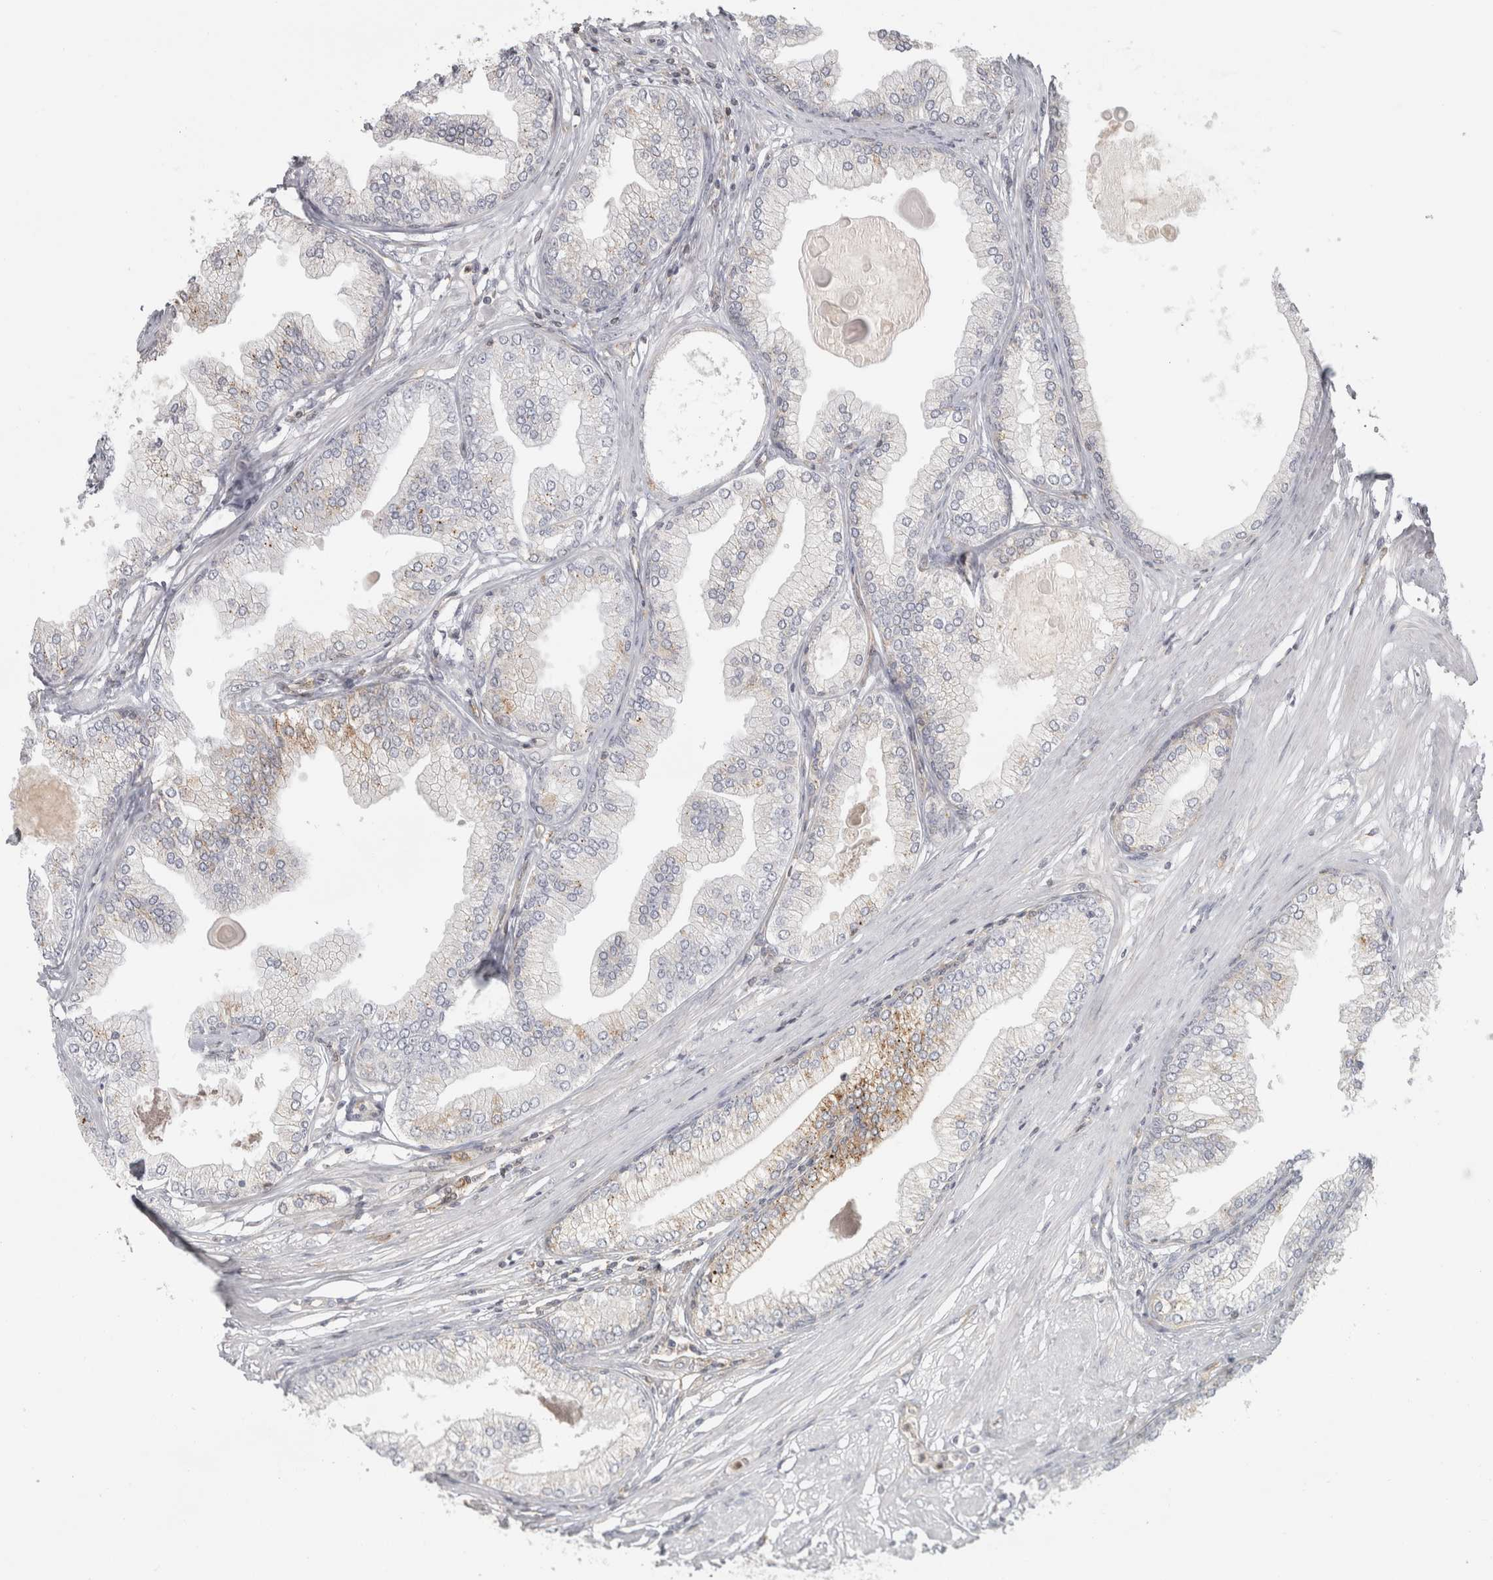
{"staining": {"intensity": "negative", "quantity": "none", "location": "none"}, "tissue": "prostate cancer", "cell_type": "Tumor cells", "image_type": "cancer", "snomed": [{"axis": "morphology", "description": "Adenocarcinoma, Low grade"}, {"axis": "topography", "description": "Prostate"}], "caption": "The histopathology image displays no significant expression in tumor cells of adenocarcinoma (low-grade) (prostate). (DAB immunohistochemistry (IHC), high magnification).", "gene": "HLA-E", "patient": {"sex": "male", "age": 52}}